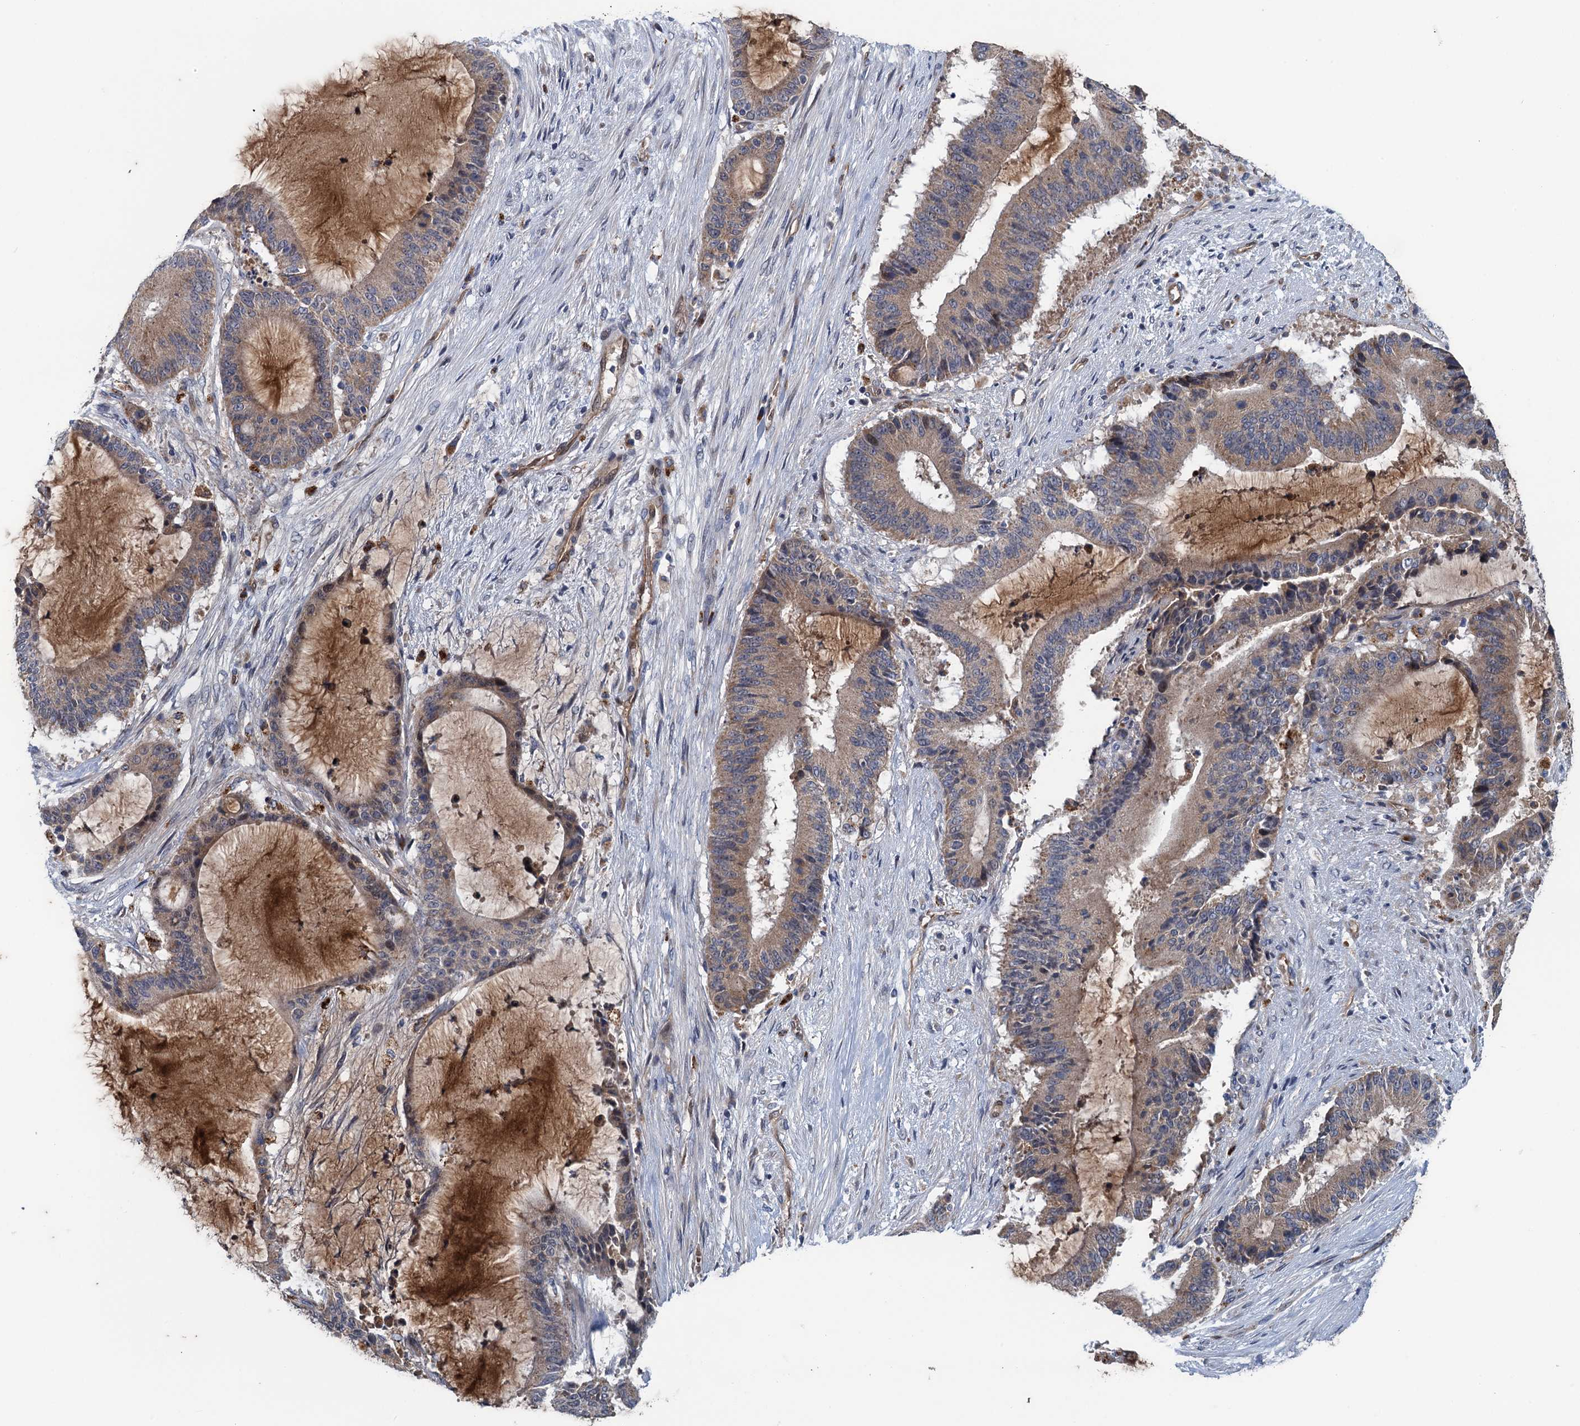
{"staining": {"intensity": "moderate", "quantity": "<25%", "location": "cytoplasmic/membranous"}, "tissue": "liver cancer", "cell_type": "Tumor cells", "image_type": "cancer", "snomed": [{"axis": "morphology", "description": "Normal tissue, NOS"}, {"axis": "morphology", "description": "Cholangiocarcinoma"}, {"axis": "topography", "description": "Liver"}, {"axis": "topography", "description": "Peripheral nerve tissue"}], "caption": "A brown stain shows moderate cytoplasmic/membranous expression of a protein in human liver cholangiocarcinoma tumor cells. The staining was performed using DAB, with brown indicating positive protein expression. Nuclei are stained blue with hematoxylin.", "gene": "KBTBD8", "patient": {"sex": "female", "age": 73}}